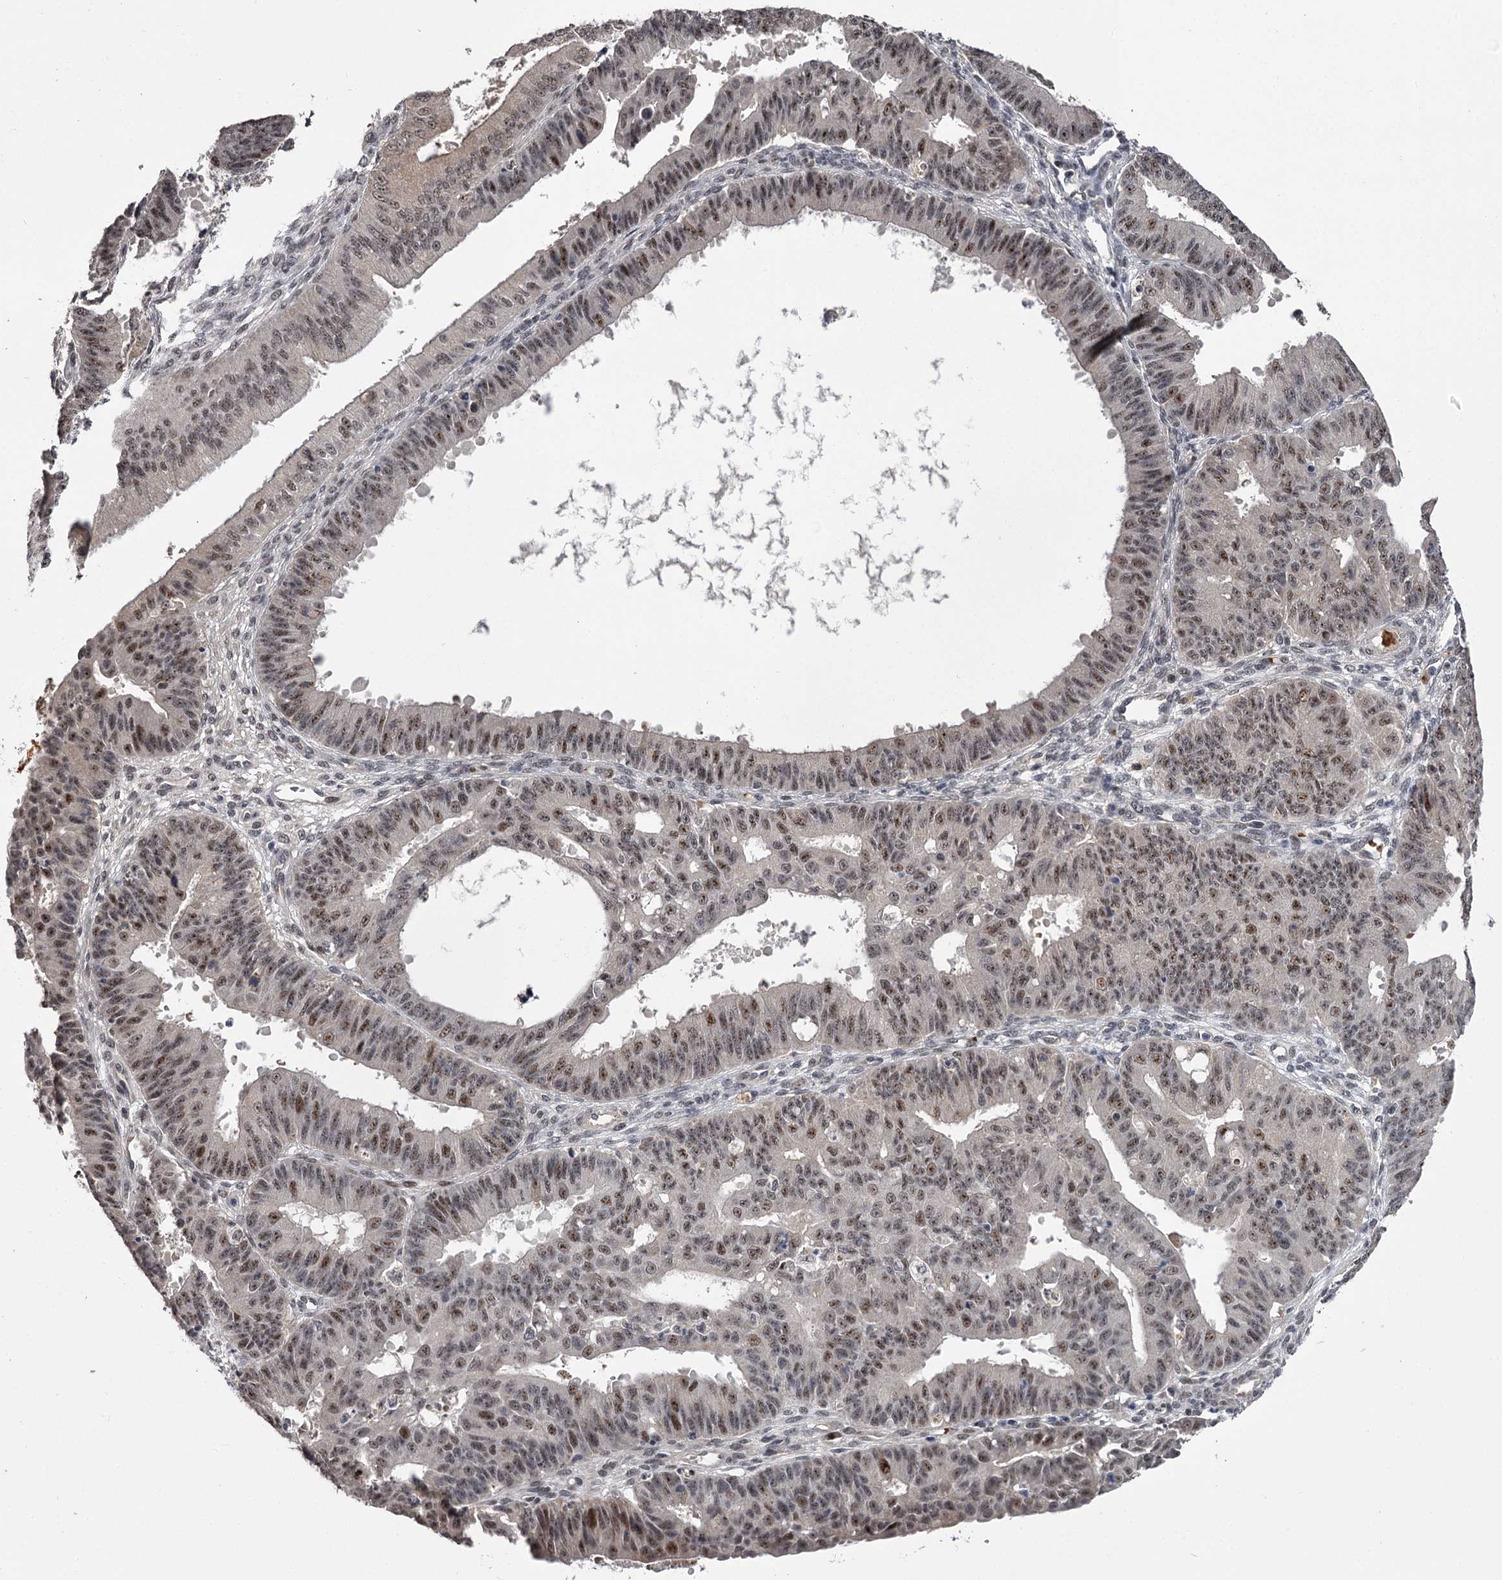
{"staining": {"intensity": "moderate", "quantity": "25%-75%", "location": "nuclear"}, "tissue": "ovarian cancer", "cell_type": "Tumor cells", "image_type": "cancer", "snomed": [{"axis": "morphology", "description": "Carcinoma, endometroid"}, {"axis": "topography", "description": "Appendix"}, {"axis": "topography", "description": "Ovary"}], "caption": "Brown immunohistochemical staining in human ovarian endometroid carcinoma demonstrates moderate nuclear positivity in approximately 25%-75% of tumor cells.", "gene": "RNF44", "patient": {"sex": "female", "age": 42}}